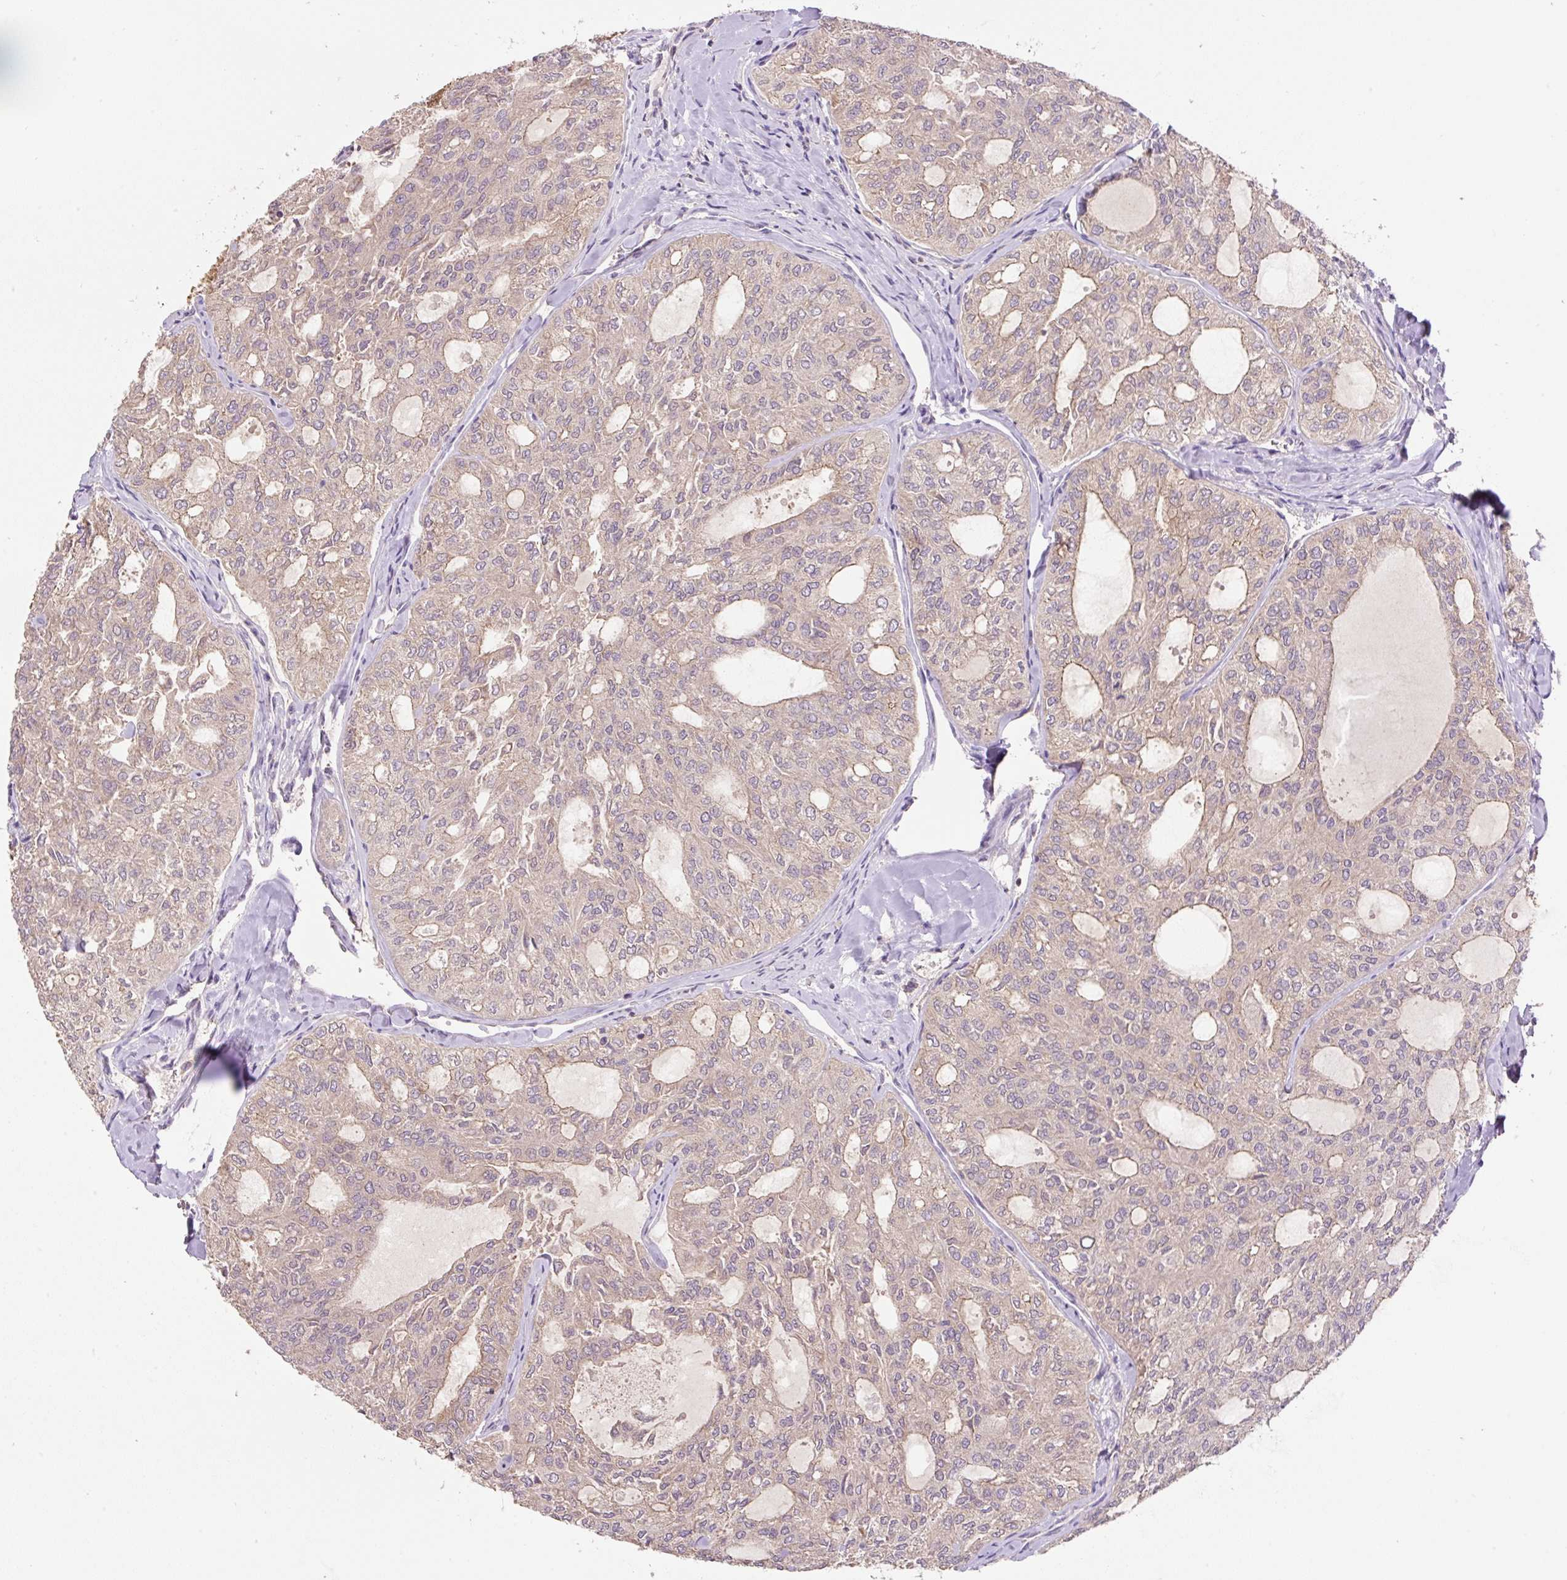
{"staining": {"intensity": "negative", "quantity": "none", "location": "none"}, "tissue": "thyroid cancer", "cell_type": "Tumor cells", "image_type": "cancer", "snomed": [{"axis": "morphology", "description": "Follicular adenoma carcinoma, NOS"}, {"axis": "topography", "description": "Thyroid gland"}], "caption": "Tumor cells show no significant protein expression in thyroid cancer.", "gene": "COX8A", "patient": {"sex": "male", "age": 75}}